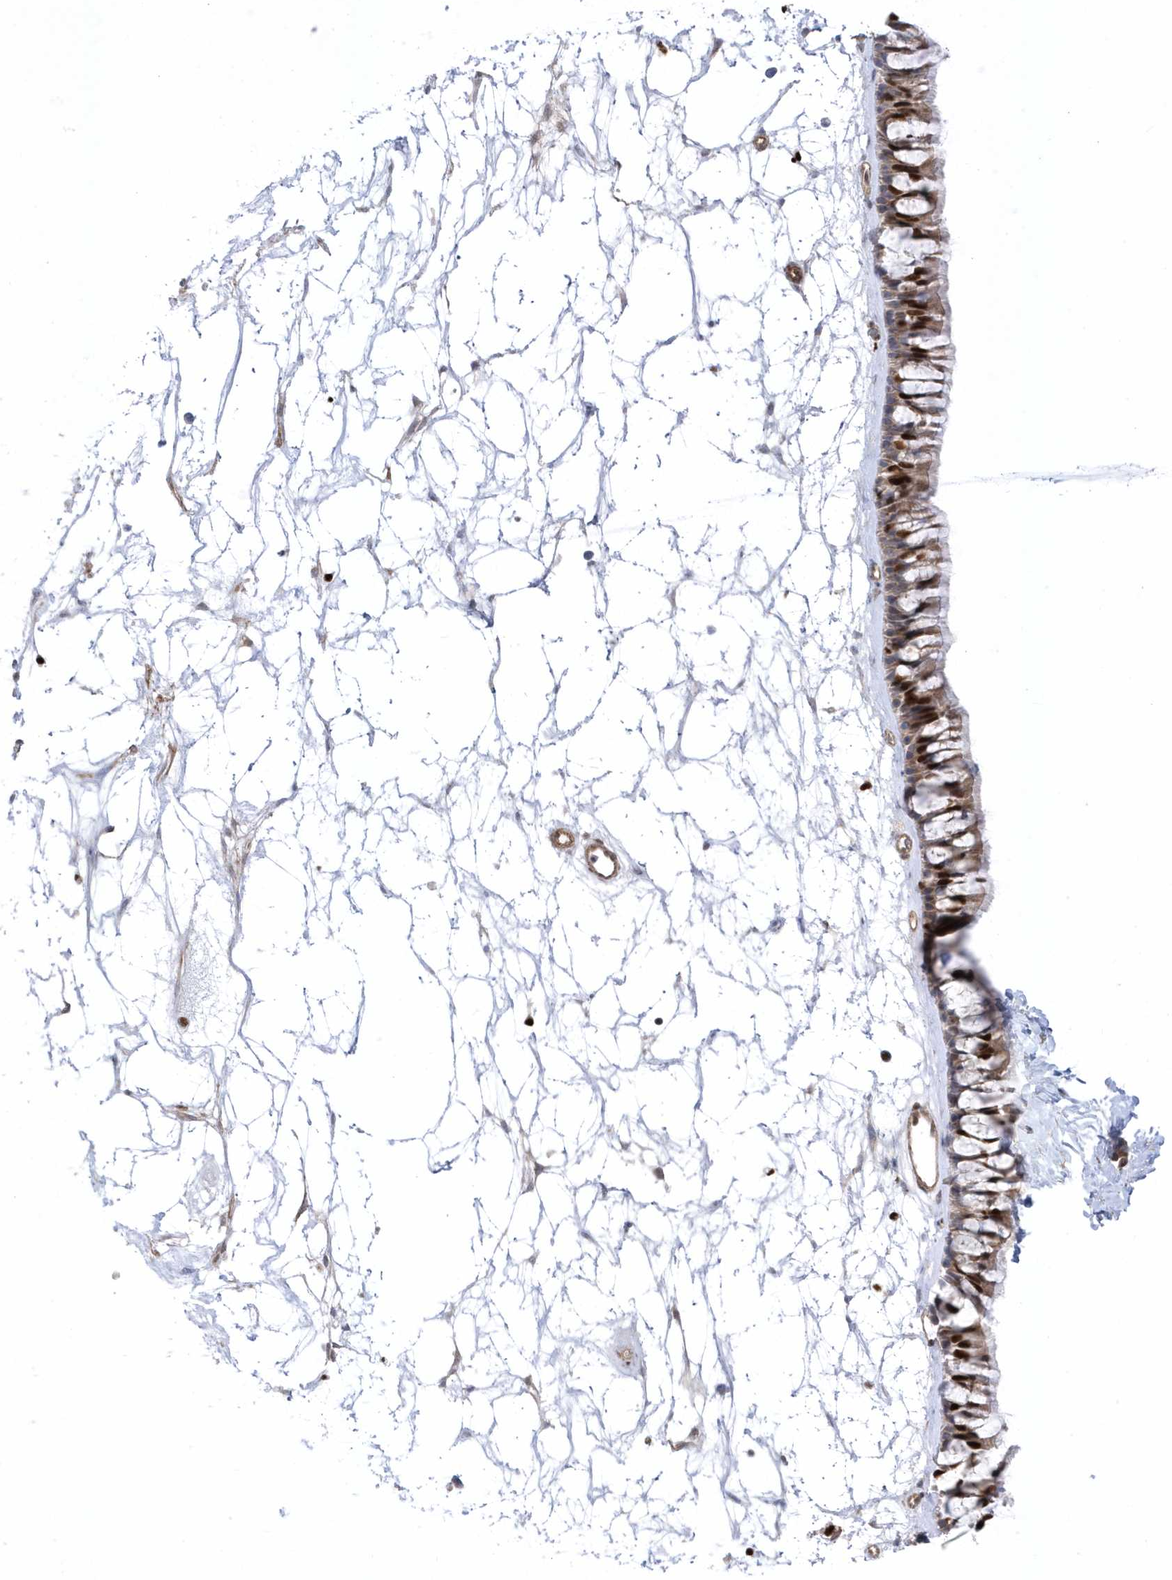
{"staining": {"intensity": "strong", "quantity": "<25%", "location": "cytoplasmic/membranous,nuclear"}, "tissue": "nasopharynx", "cell_type": "Respiratory epithelial cells", "image_type": "normal", "snomed": [{"axis": "morphology", "description": "Normal tissue, NOS"}, {"axis": "topography", "description": "Nasopharynx"}], "caption": "Protein expression analysis of benign nasopharynx demonstrates strong cytoplasmic/membranous,nuclear positivity in approximately <25% of respiratory epithelial cells.", "gene": "GTPBP6", "patient": {"sex": "male", "age": 64}}